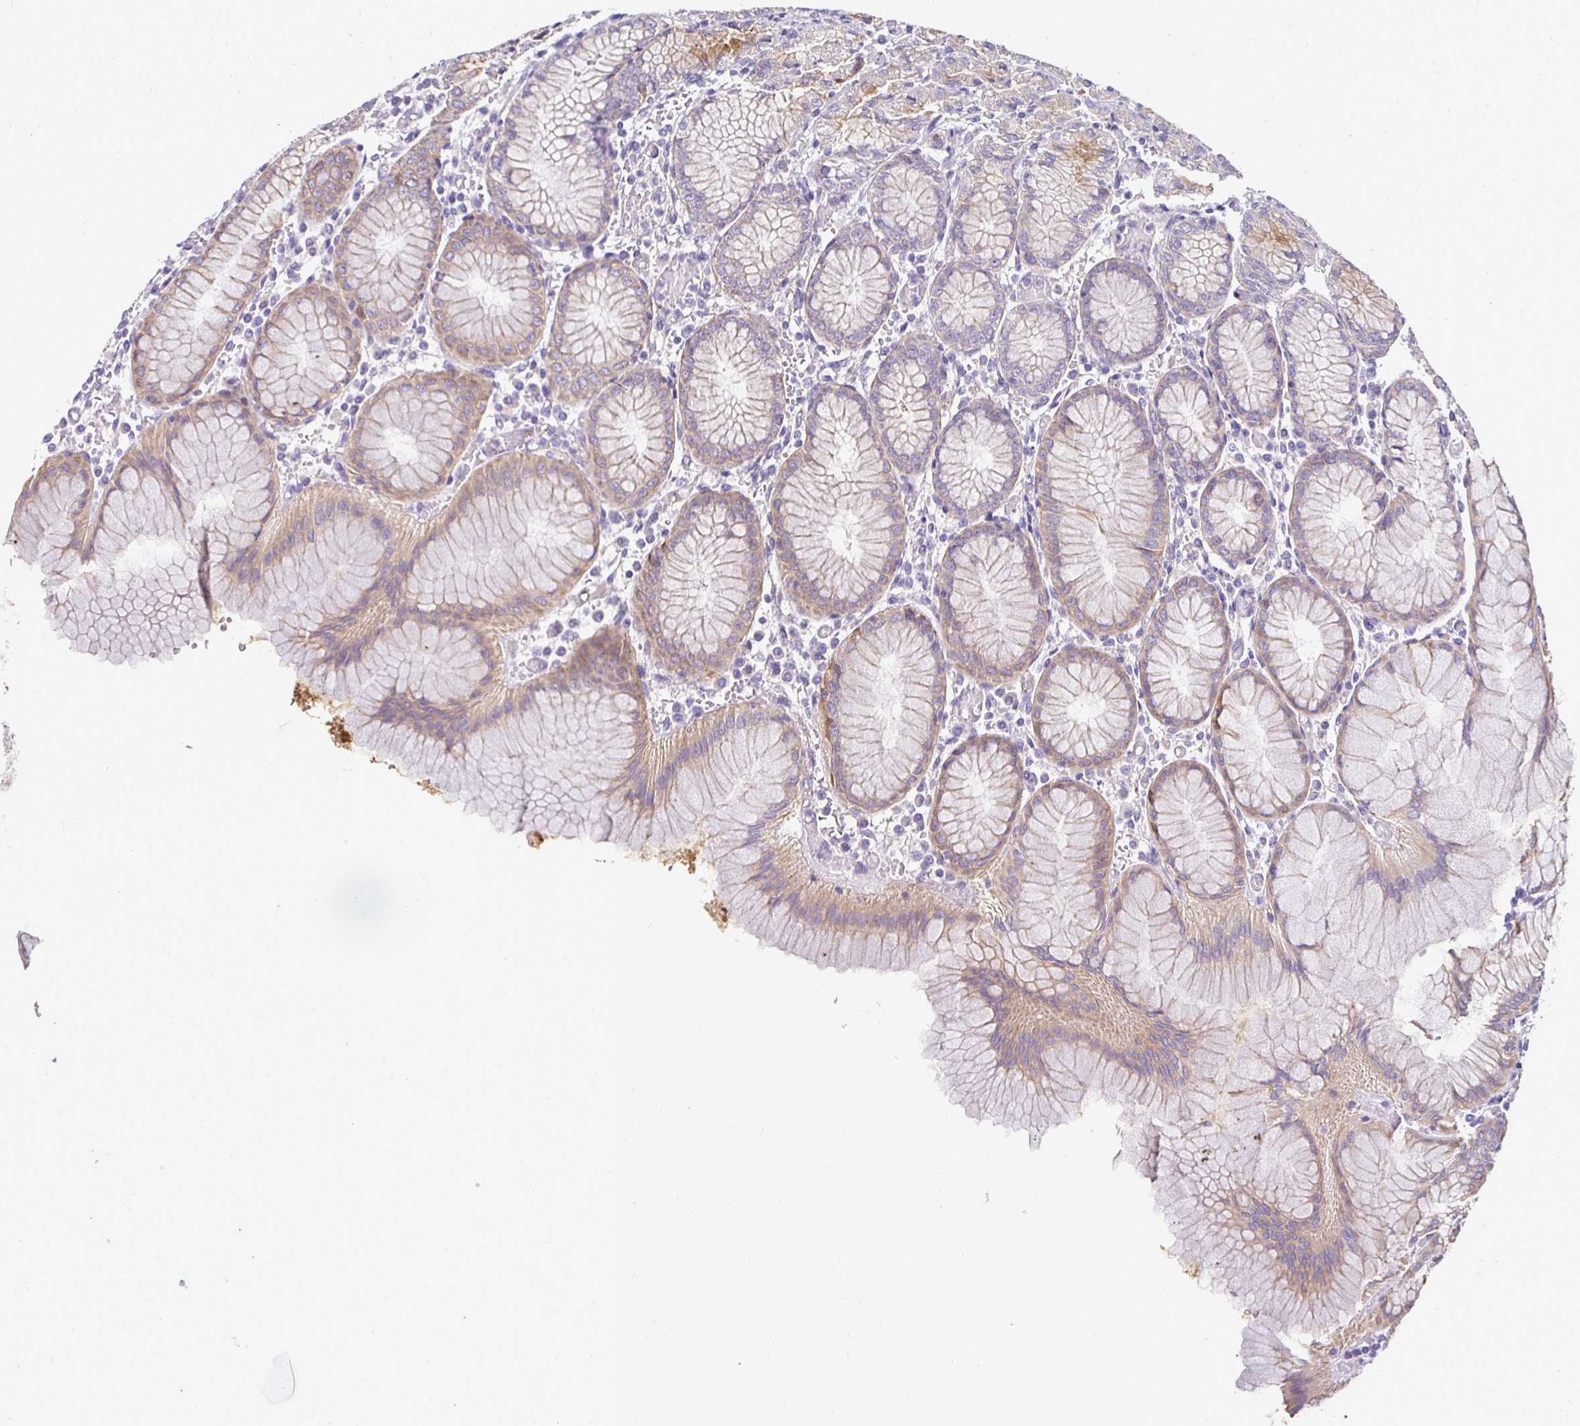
{"staining": {"intensity": "weak", "quantity": "<25%", "location": "cytoplasmic/membranous"}, "tissue": "stomach", "cell_type": "Glandular cells", "image_type": "normal", "snomed": [{"axis": "morphology", "description": "Normal tissue, NOS"}, {"axis": "topography", "description": "Stomach"}], "caption": "IHC photomicrograph of normal stomach stained for a protein (brown), which displays no positivity in glandular cells.", "gene": "AKAP6", "patient": {"sex": "female", "age": 57}}